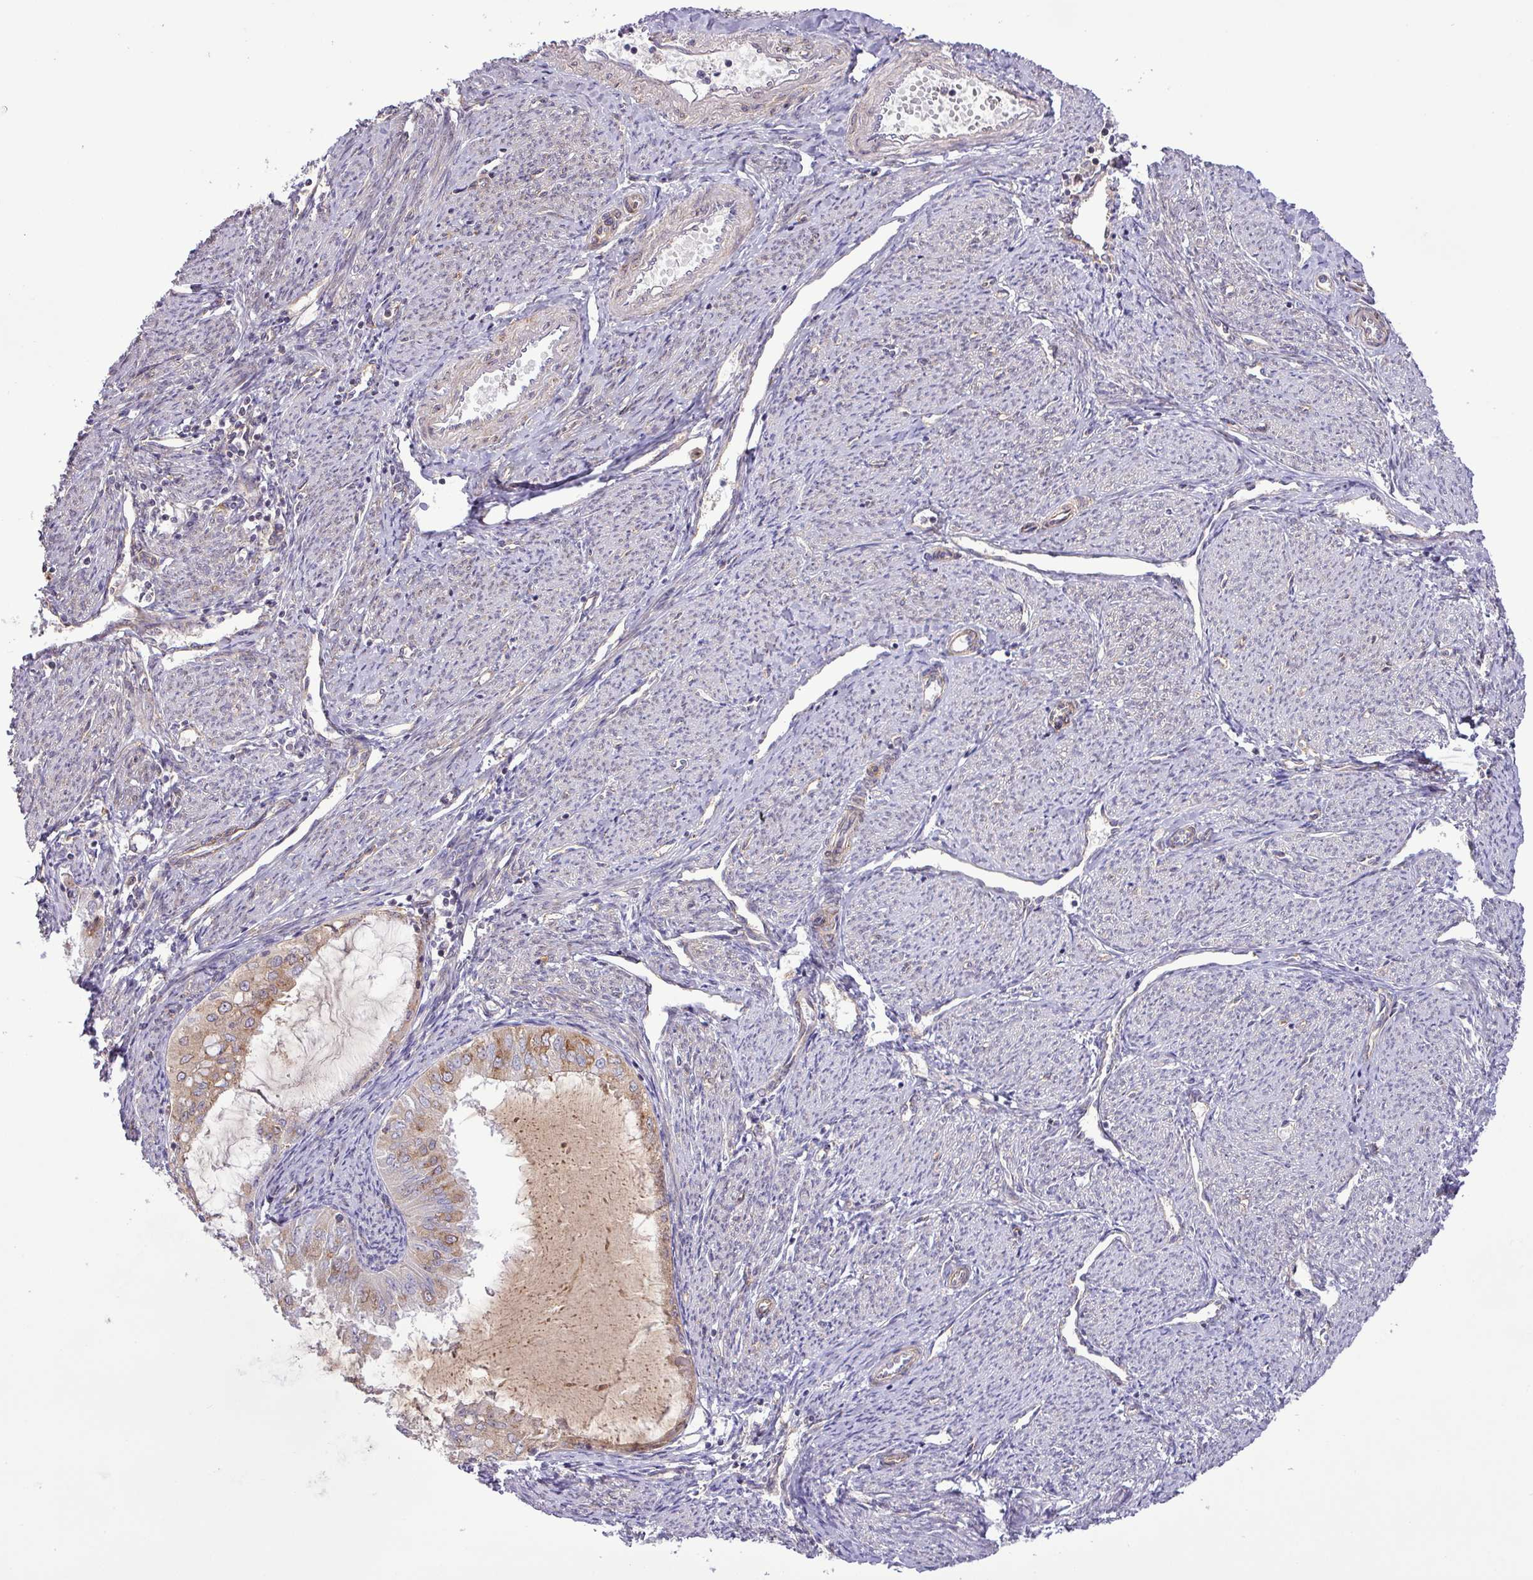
{"staining": {"intensity": "moderate", "quantity": ">75%", "location": "cytoplasmic/membranous"}, "tissue": "endometrial cancer", "cell_type": "Tumor cells", "image_type": "cancer", "snomed": [{"axis": "morphology", "description": "Adenocarcinoma, NOS"}, {"axis": "topography", "description": "Endometrium"}], "caption": "Immunohistochemistry (IHC) (DAB) staining of adenocarcinoma (endometrial) shows moderate cytoplasmic/membranous protein staining in approximately >75% of tumor cells.", "gene": "FAM222B", "patient": {"sex": "female", "age": 70}}